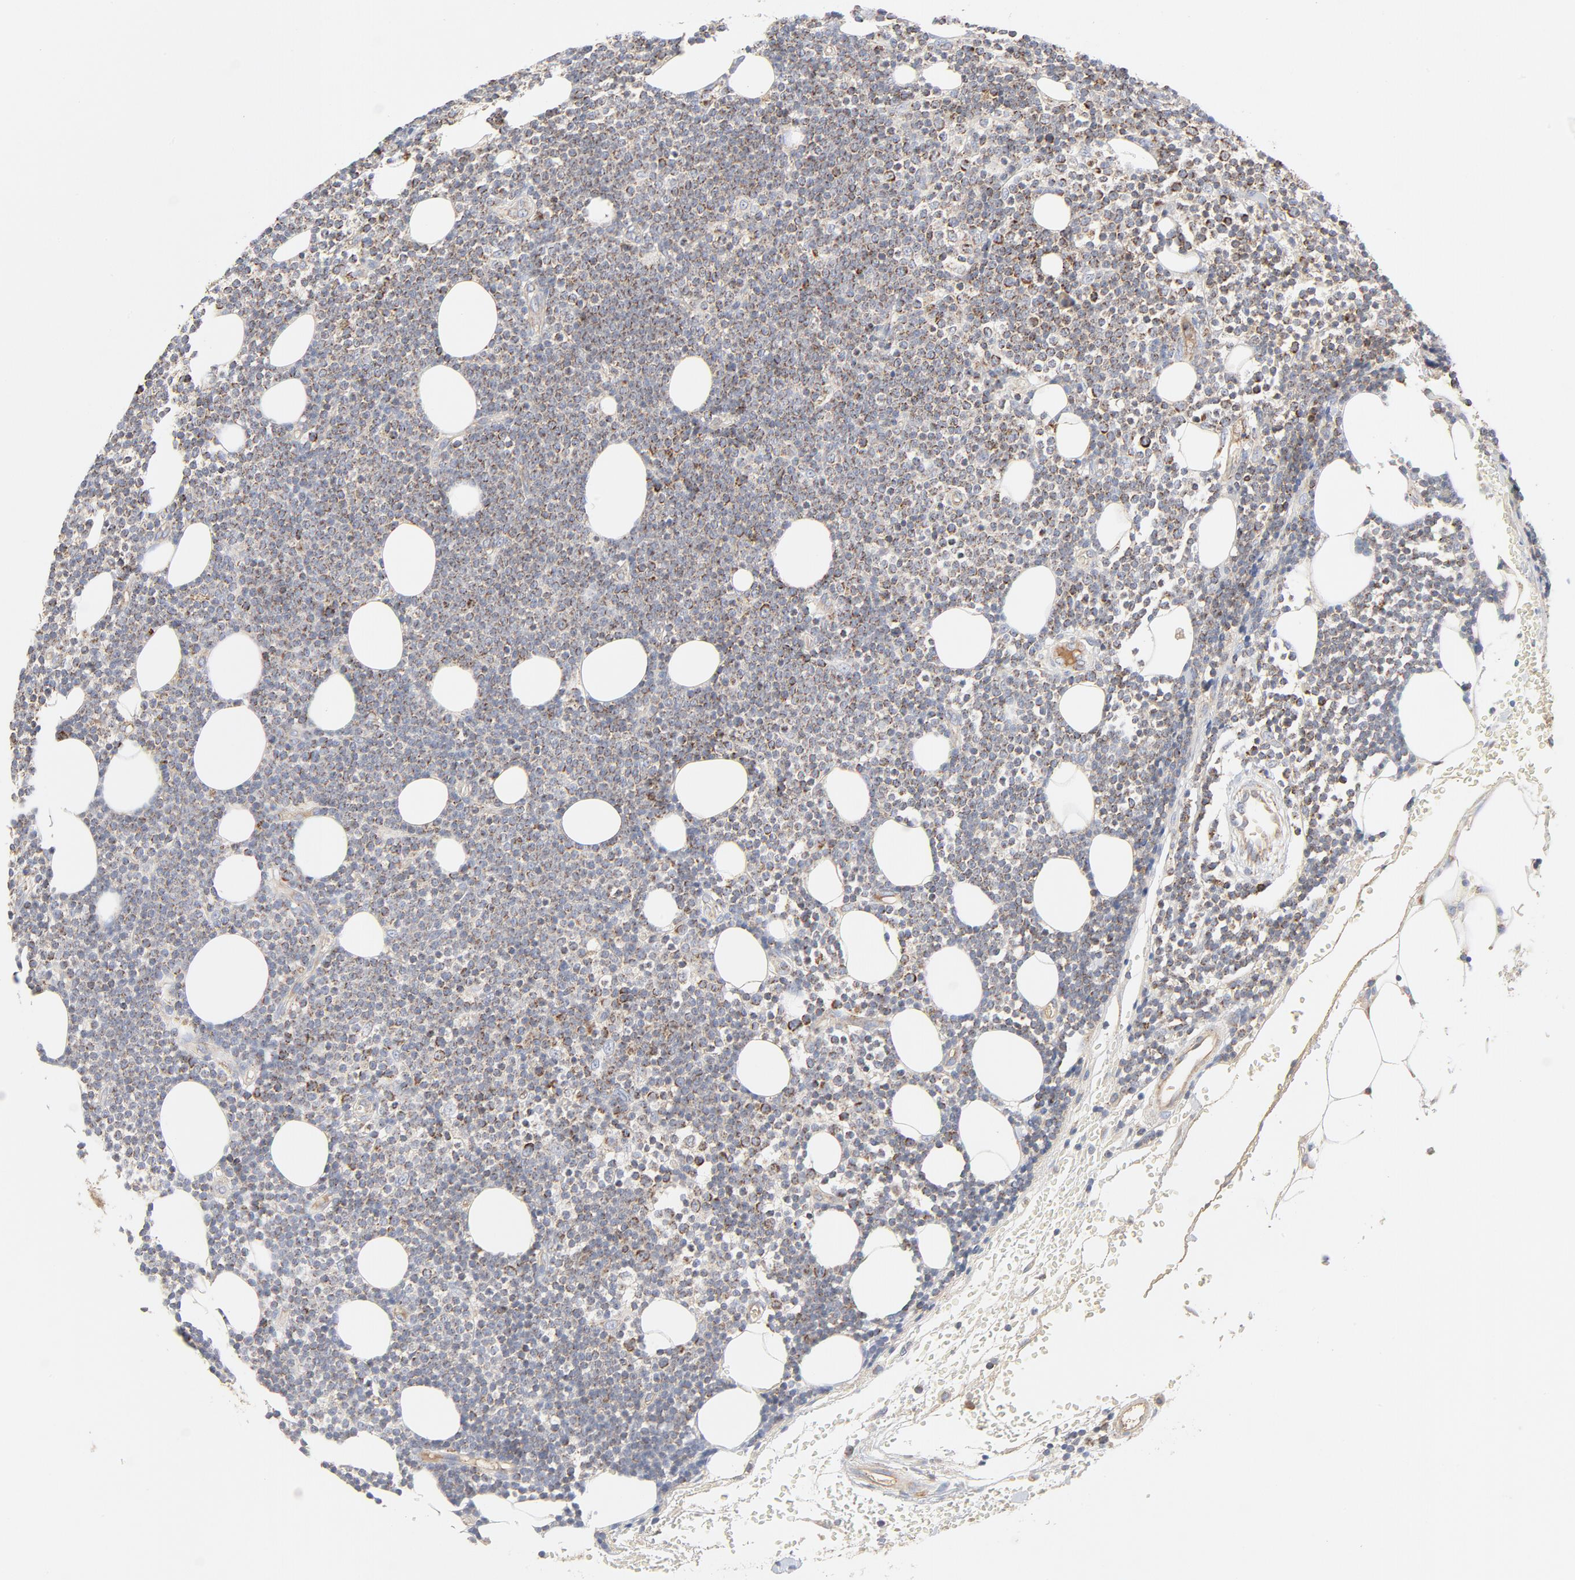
{"staining": {"intensity": "moderate", "quantity": ">75%", "location": "cytoplasmic/membranous"}, "tissue": "lymphoma", "cell_type": "Tumor cells", "image_type": "cancer", "snomed": [{"axis": "morphology", "description": "Malignant lymphoma, non-Hodgkin's type, Low grade"}, {"axis": "topography", "description": "Soft tissue"}], "caption": "Tumor cells exhibit medium levels of moderate cytoplasmic/membranous expression in approximately >75% of cells in low-grade malignant lymphoma, non-Hodgkin's type.", "gene": "PCNX4", "patient": {"sex": "male", "age": 92}}